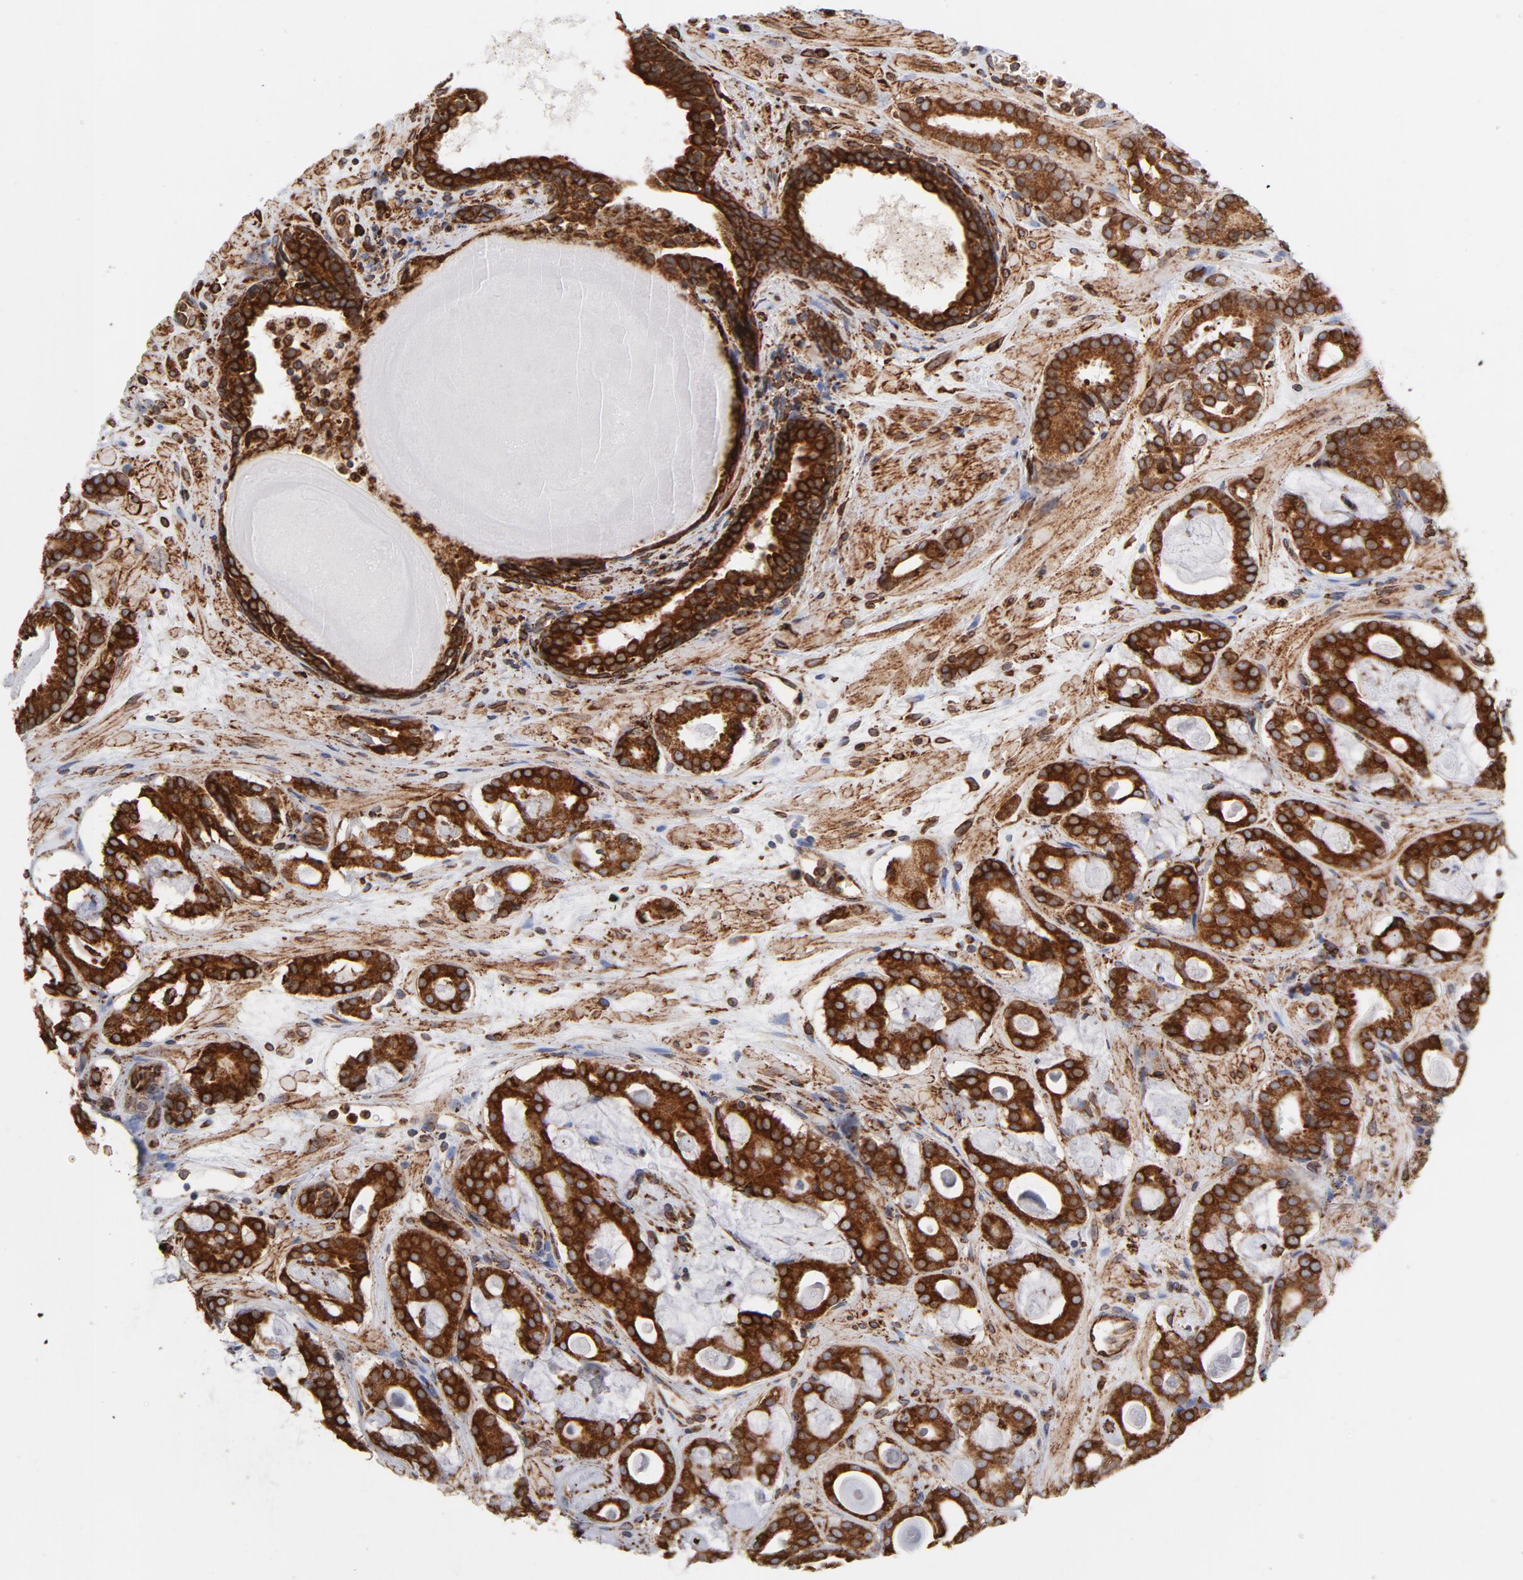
{"staining": {"intensity": "strong", "quantity": ">75%", "location": "cytoplasmic/membranous"}, "tissue": "prostate cancer", "cell_type": "Tumor cells", "image_type": "cancer", "snomed": [{"axis": "morphology", "description": "Adenocarcinoma, Low grade"}, {"axis": "topography", "description": "Prostate"}], "caption": "Prostate cancer was stained to show a protein in brown. There is high levels of strong cytoplasmic/membranous positivity in about >75% of tumor cells.", "gene": "CANX", "patient": {"sex": "male", "age": 57}}